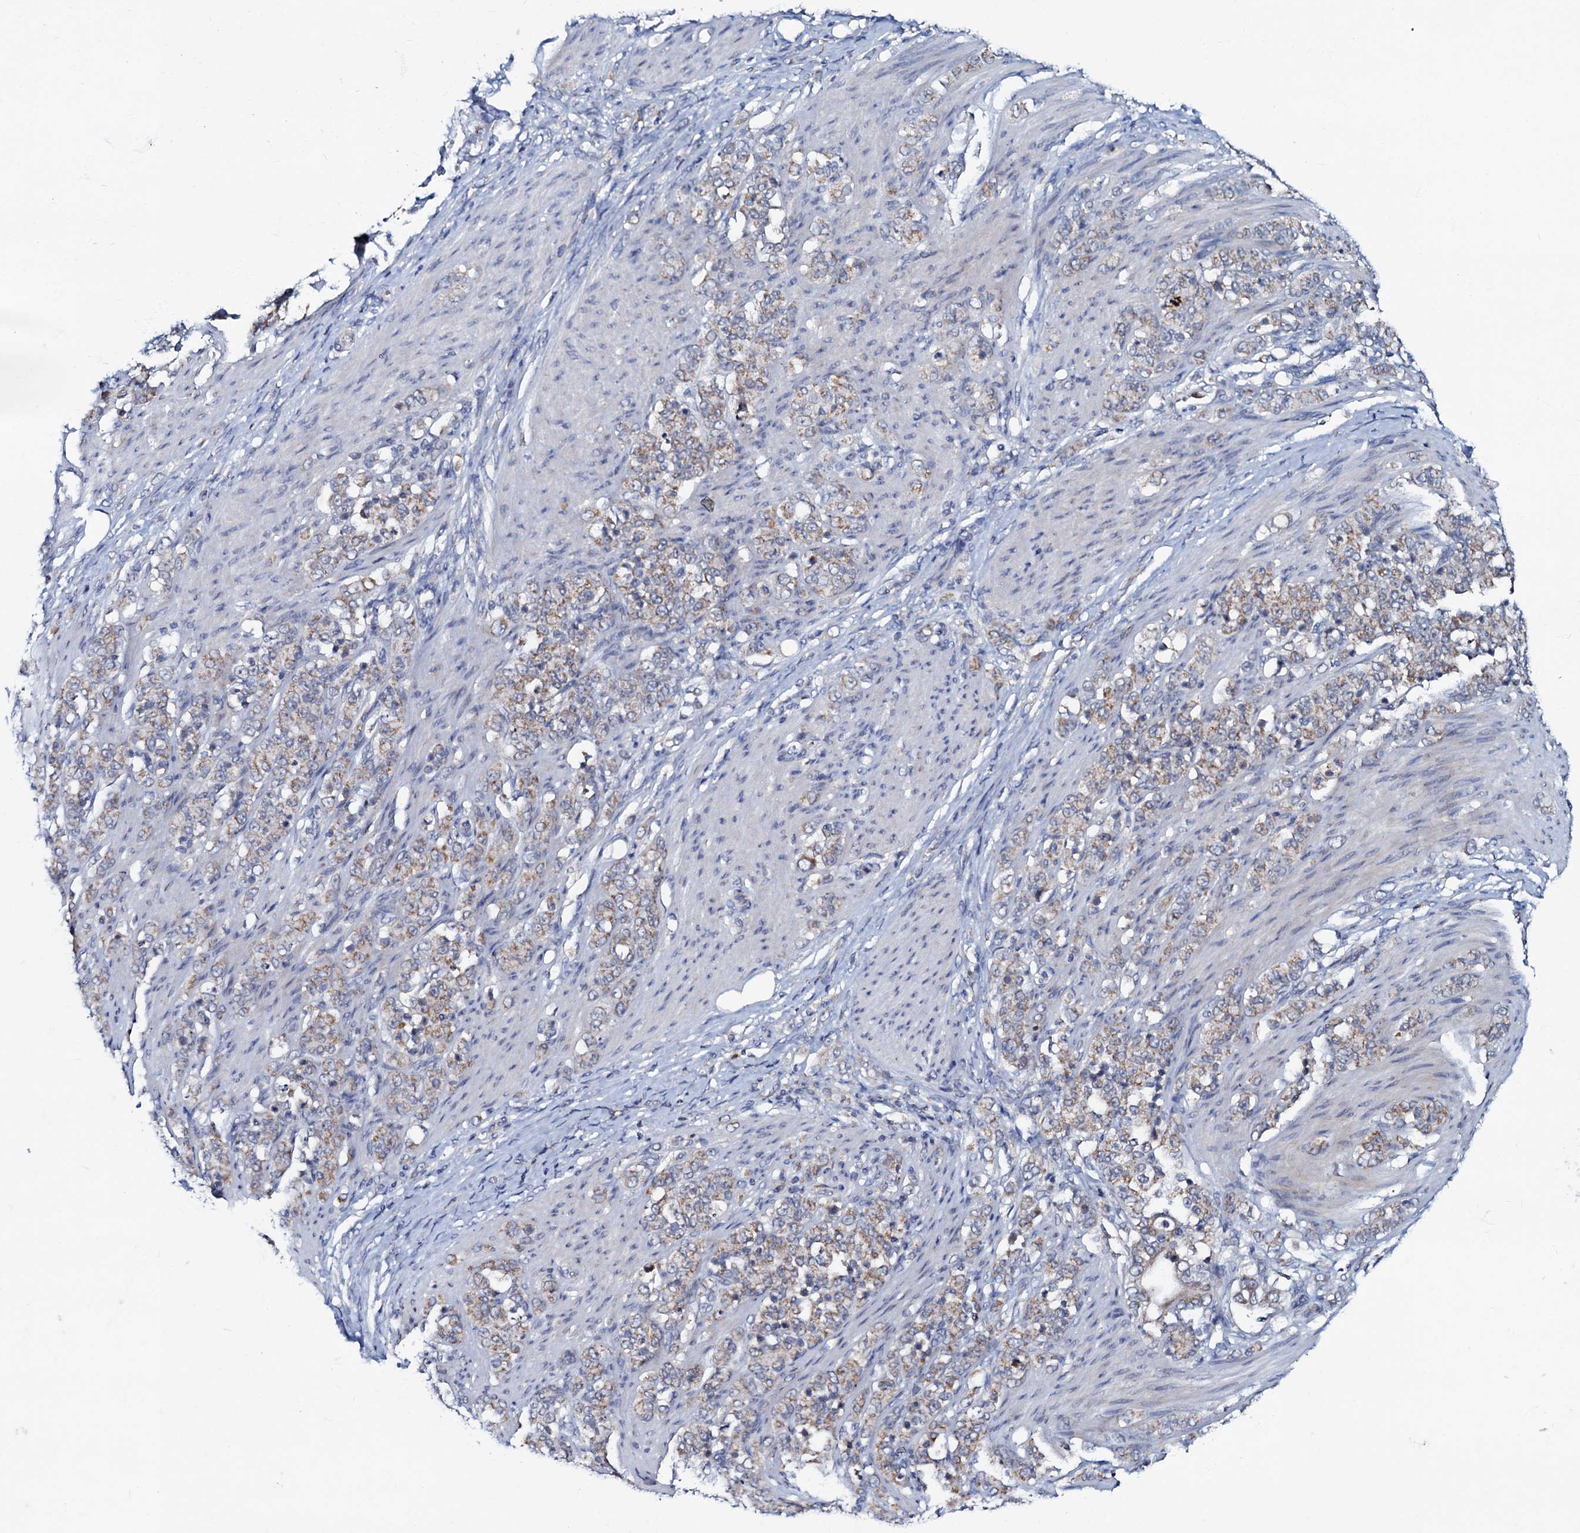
{"staining": {"intensity": "weak", "quantity": ">75%", "location": "cytoplasmic/membranous"}, "tissue": "stomach cancer", "cell_type": "Tumor cells", "image_type": "cancer", "snomed": [{"axis": "morphology", "description": "Adenocarcinoma, NOS"}, {"axis": "topography", "description": "Stomach"}], "caption": "High-magnification brightfield microscopy of stomach cancer stained with DAB (3,3'-diaminobenzidine) (brown) and counterstained with hematoxylin (blue). tumor cells exhibit weak cytoplasmic/membranous expression is seen in about>75% of cells.", "gene": "MRPL51", "patient": {"sex": "female", "age": 79}}